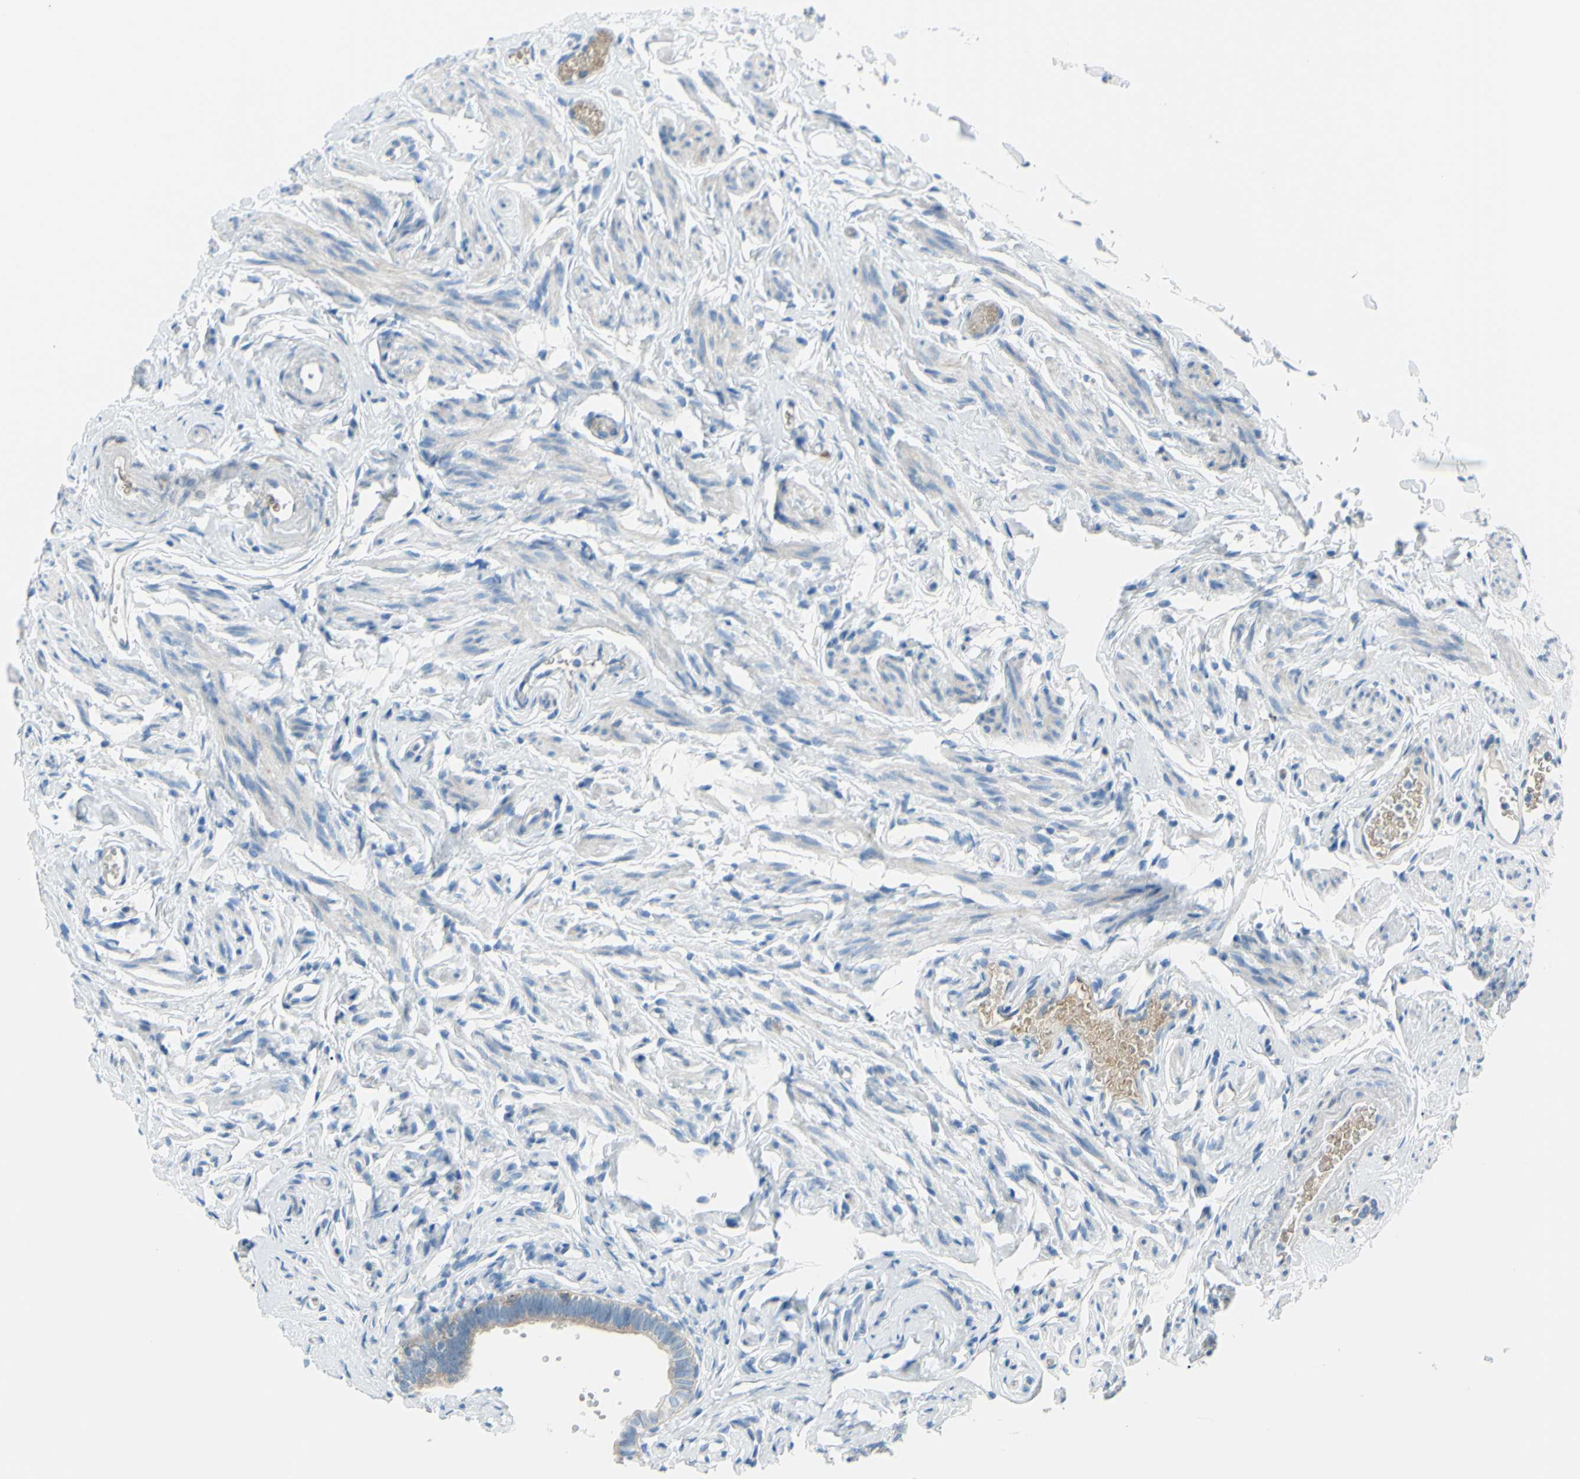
{"staining": {"intensity": "moderate", "quantity": ">75%", "location": "cytoplasmic/membranous"}, "tissue": "fallopian tube", "cell_type": "Glandular cells", "image_type": "normal", "snomed": [{"axis": "morphology", "description": "Normal tissue, NOS"}, {"axis": "topography", "description": "Fallopian tube"}], "caption": "About >75% of glandular cells in unremarkable fallopian tube show moderate cytoplasmic/membranous protein positivity as visualized by brown immunohistochemical staining.", "gene": "FRMD4B", "patient": {"sex": "female", "age": 71}}